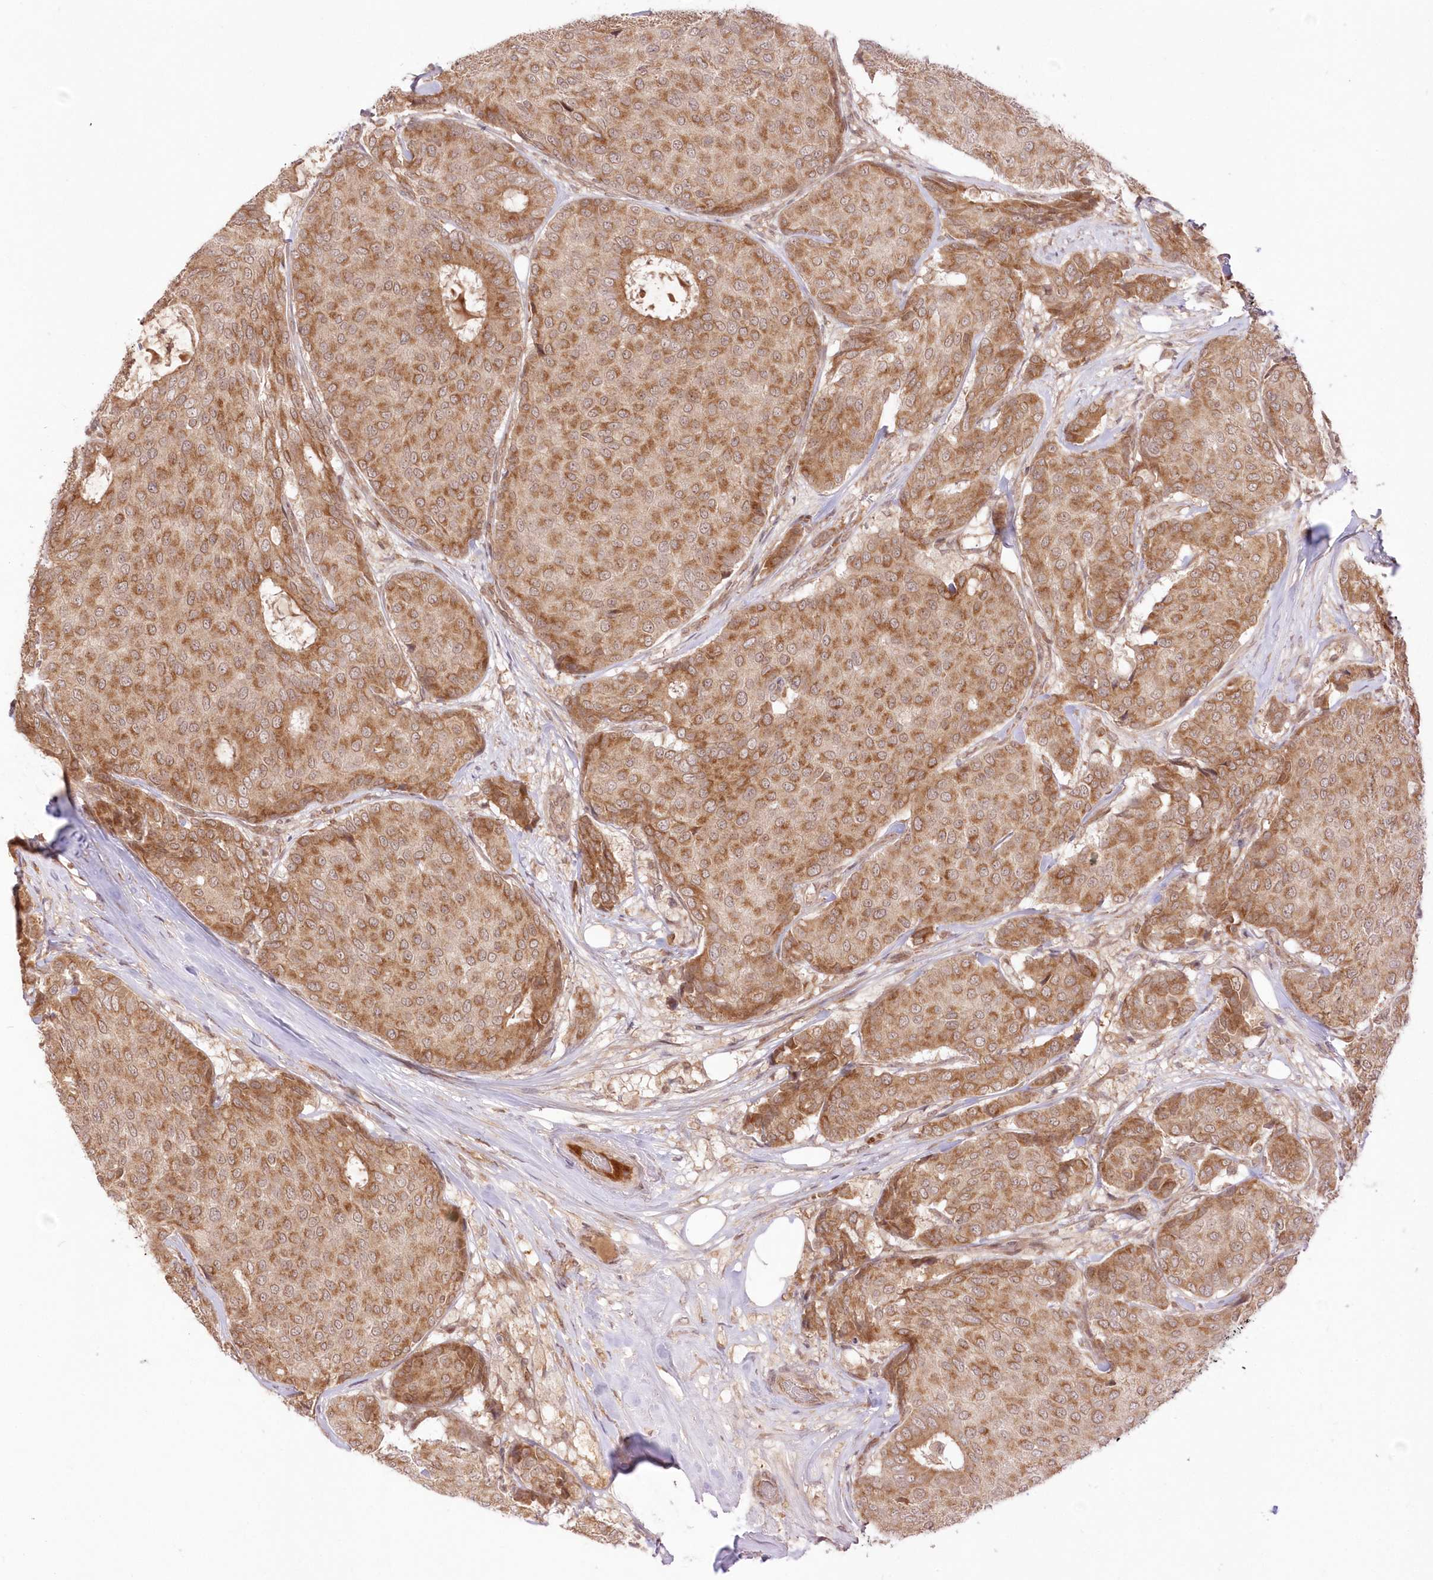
{"staining": {"intensity": "moderate", "quantity": ">75%", "location": "cytoplasmic/membranous"}, "tissue": "breast cancer", "cell_type": "Tumor cells", "image_type": "cancer", "snomed": [{"axis": "morphology", "description": "Duct carcinoma"}, {"axis": "topography", "description": "Breast"}], "caption": "Immunohistochemical staining of human breast cancer exhibits moderate cytoplasmic/membranous protein staining in about >75% of tumor cells. Immunohistochemistry stains the protein in brown and the nuclei are stained blue.", "gene": "MTMR3", "patient": {"sex": "female", "age": 75}}